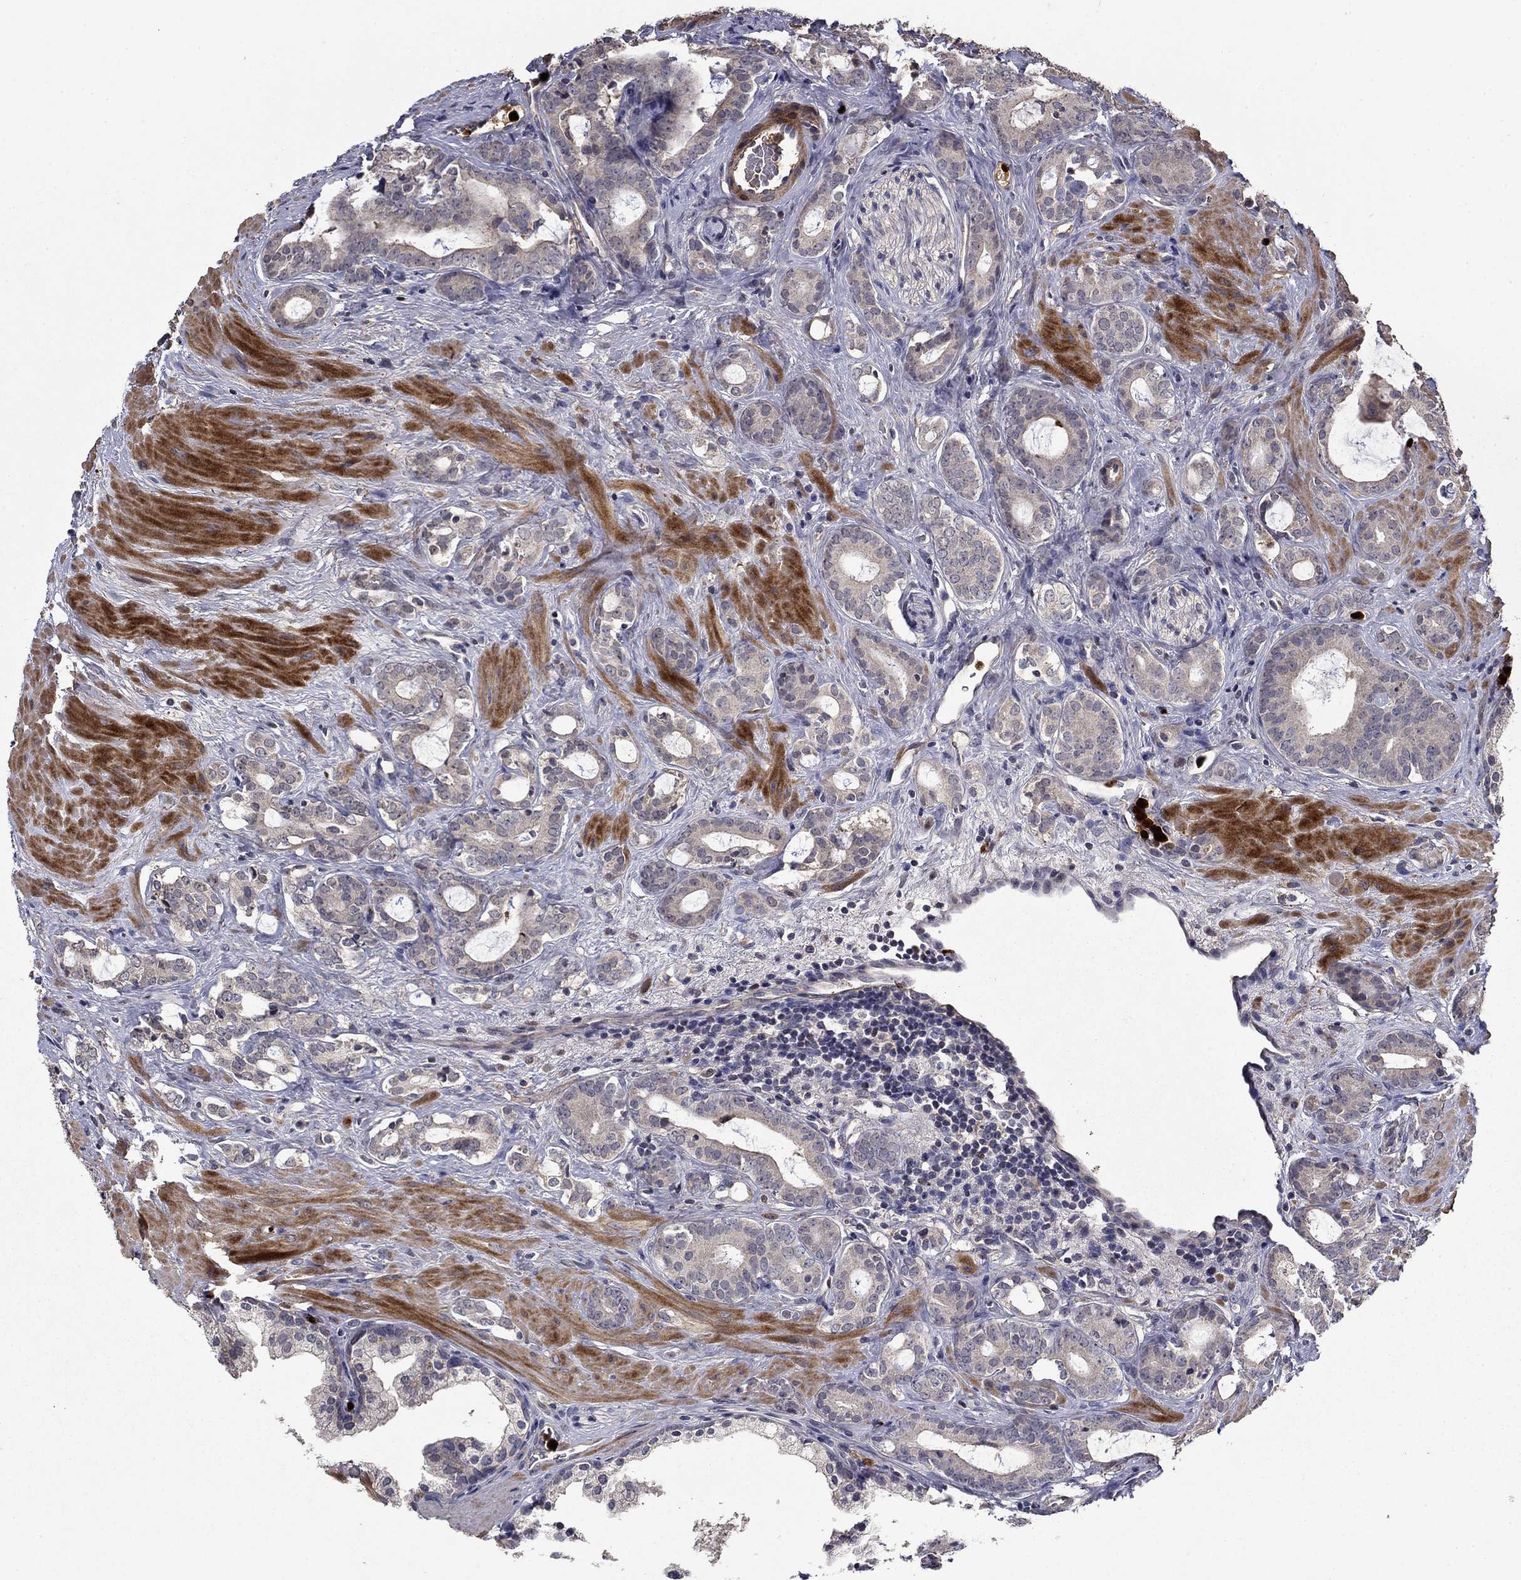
{"staining": {"intensity": "negative", "quantity": "none", "location": "none"}, "tissue": "prostate cancer", "cell_type": "Tumor cells", "image_type": "cancer", "snomed": [{"axis": "morphology", "description": "Adenocarcinoma, NOS"}, {"axis": "topography", "description": "Prostate"}], "caption": "Prostate adenocarcinoma was stained to show a protein in brown. There is no significant positivity in tumor cells.", "gene": "SATB1", "patient": {"sex": "male", "age": 55}}